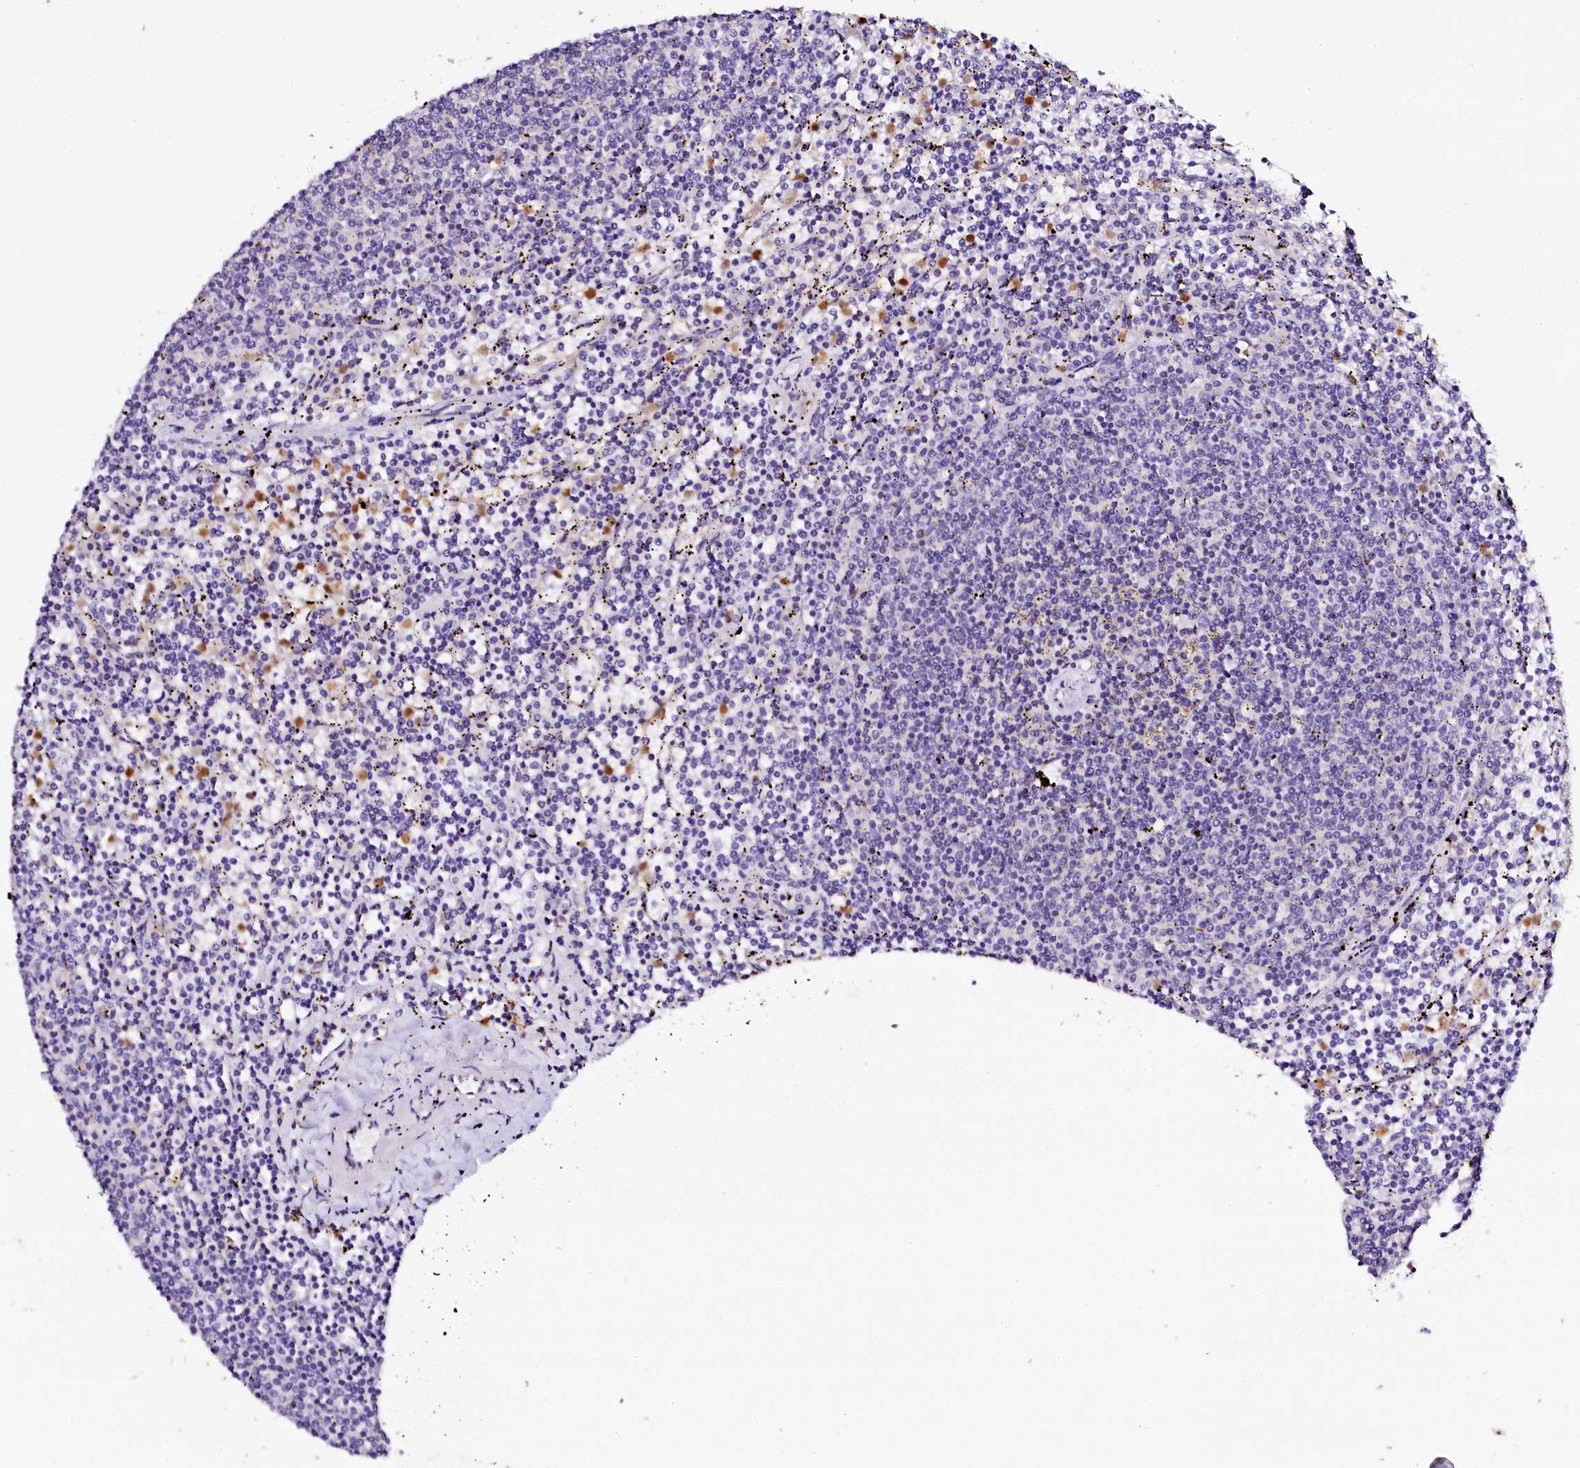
{"staining": {"intensity": "negative", "quantity": "none", "location": "none"}, "tissue": "lymphoma", "cell_type": "Tumor cells", "image_type": "cancer", "snomed": [{"axis": "morphology", "description": "Malignant lymphoma, non-Hodgkin's type, Low grade"}, {"axis": "topography", "description": "Spleen"}], "caption": "Immunohistochemistry (IHC) of lymphoma demonstrates no positivity in tumor cells.", "gene": "NAA16", "patient": {"sex": "female", "age": 50}}